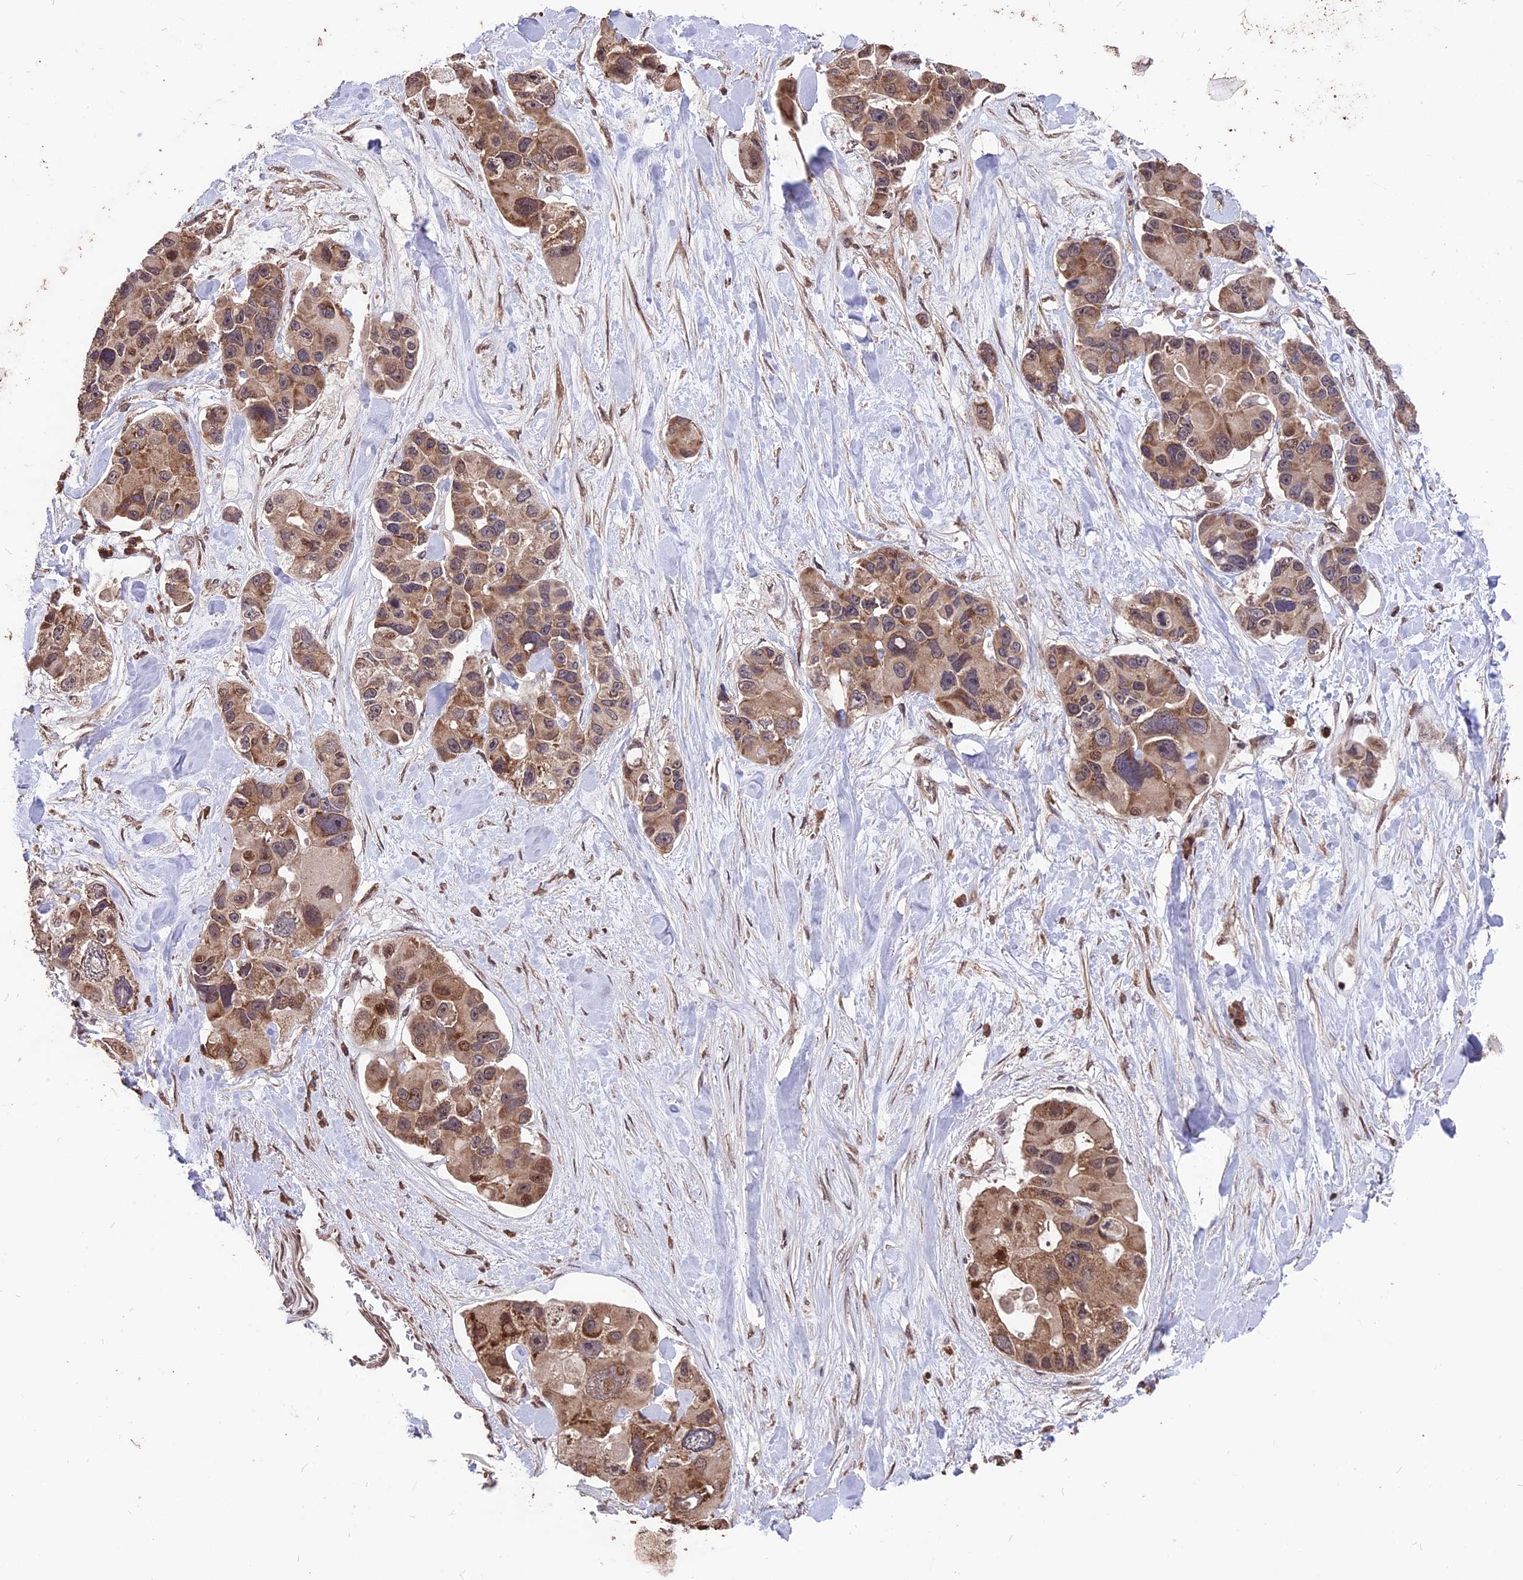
{"staining": {"intensity": "moderate", "quantity": ">75%", "location": "cytoplasmic/membranous,nuclear"}, "tissue": "lung cancer", "cell_type": "Tumor cells", "image_type": "cancer", "snomed": [{"axis": "morphology", "description": "Adenocarcinoma, NOS"}, {"axis": "topography", "description": "Lung"}], "caption": "Protein staining displays moderate cytoplasmic/membranous and nuclear staining in about >75% of tumor cells in lung cancer (adenocarcinoma).", "gene": "ZNF598", "patient": {"sex": "female", "age": 54}}